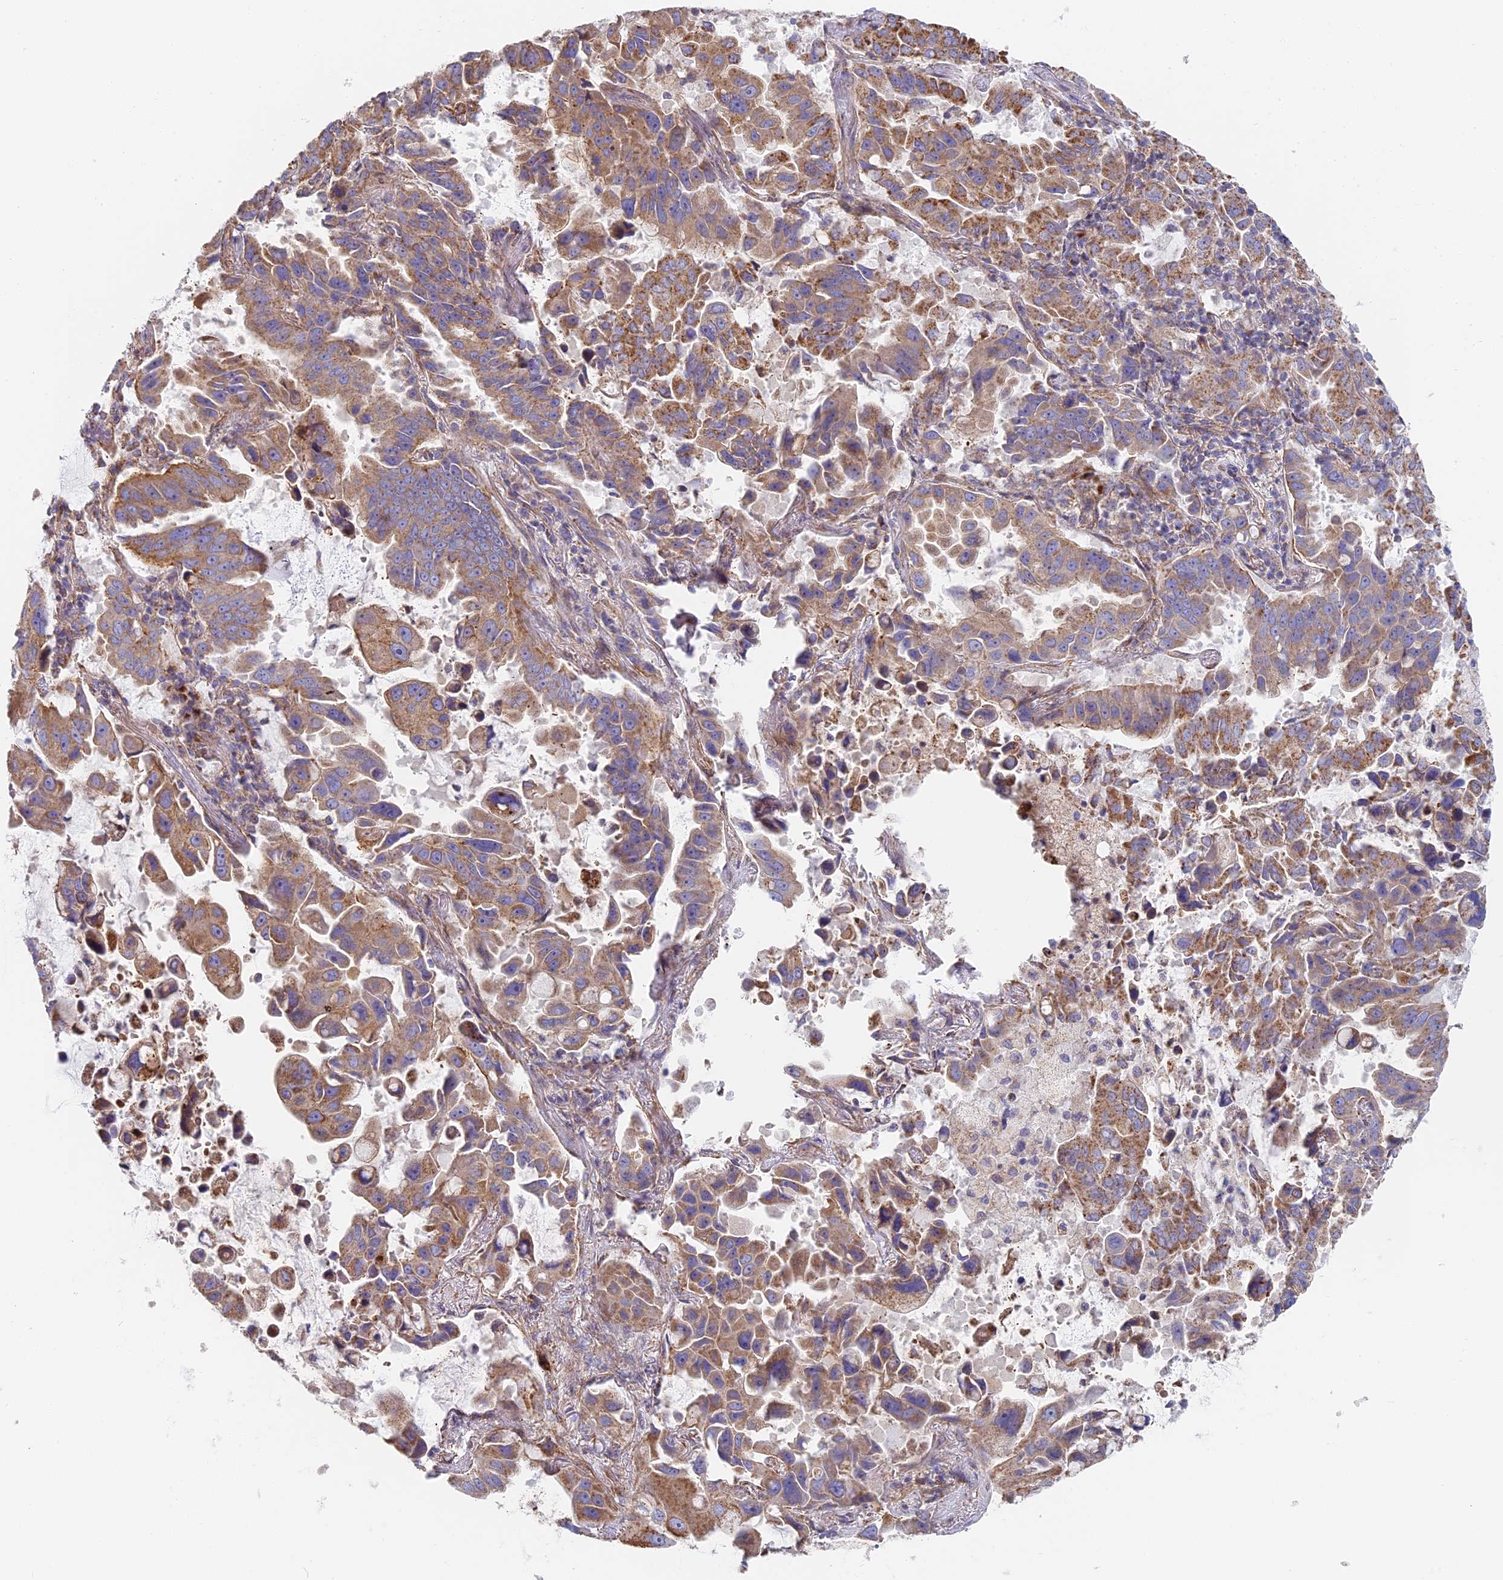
{"staining": {"intensity": "moderate", "quantity": ">75%", "location": "cytoplasmic/membranous"}, "tissue": "lung cancer", "cell_type": "Tumor cells", "image_type": "cancer", "snomed": [{"axis": "morphology", "description": "Adenocarcinoma, NOS"}, {"axis": "topography", "description": "Lung"}], "caption": "DAB immunohistochemical staining of lung adenocarcinoma reveals moderate cytoplasmic/membranous protein expression in approximately >75% of tumor cells.", "gene": "DDA1", "patient": {"sex": "male", "age": 64}}